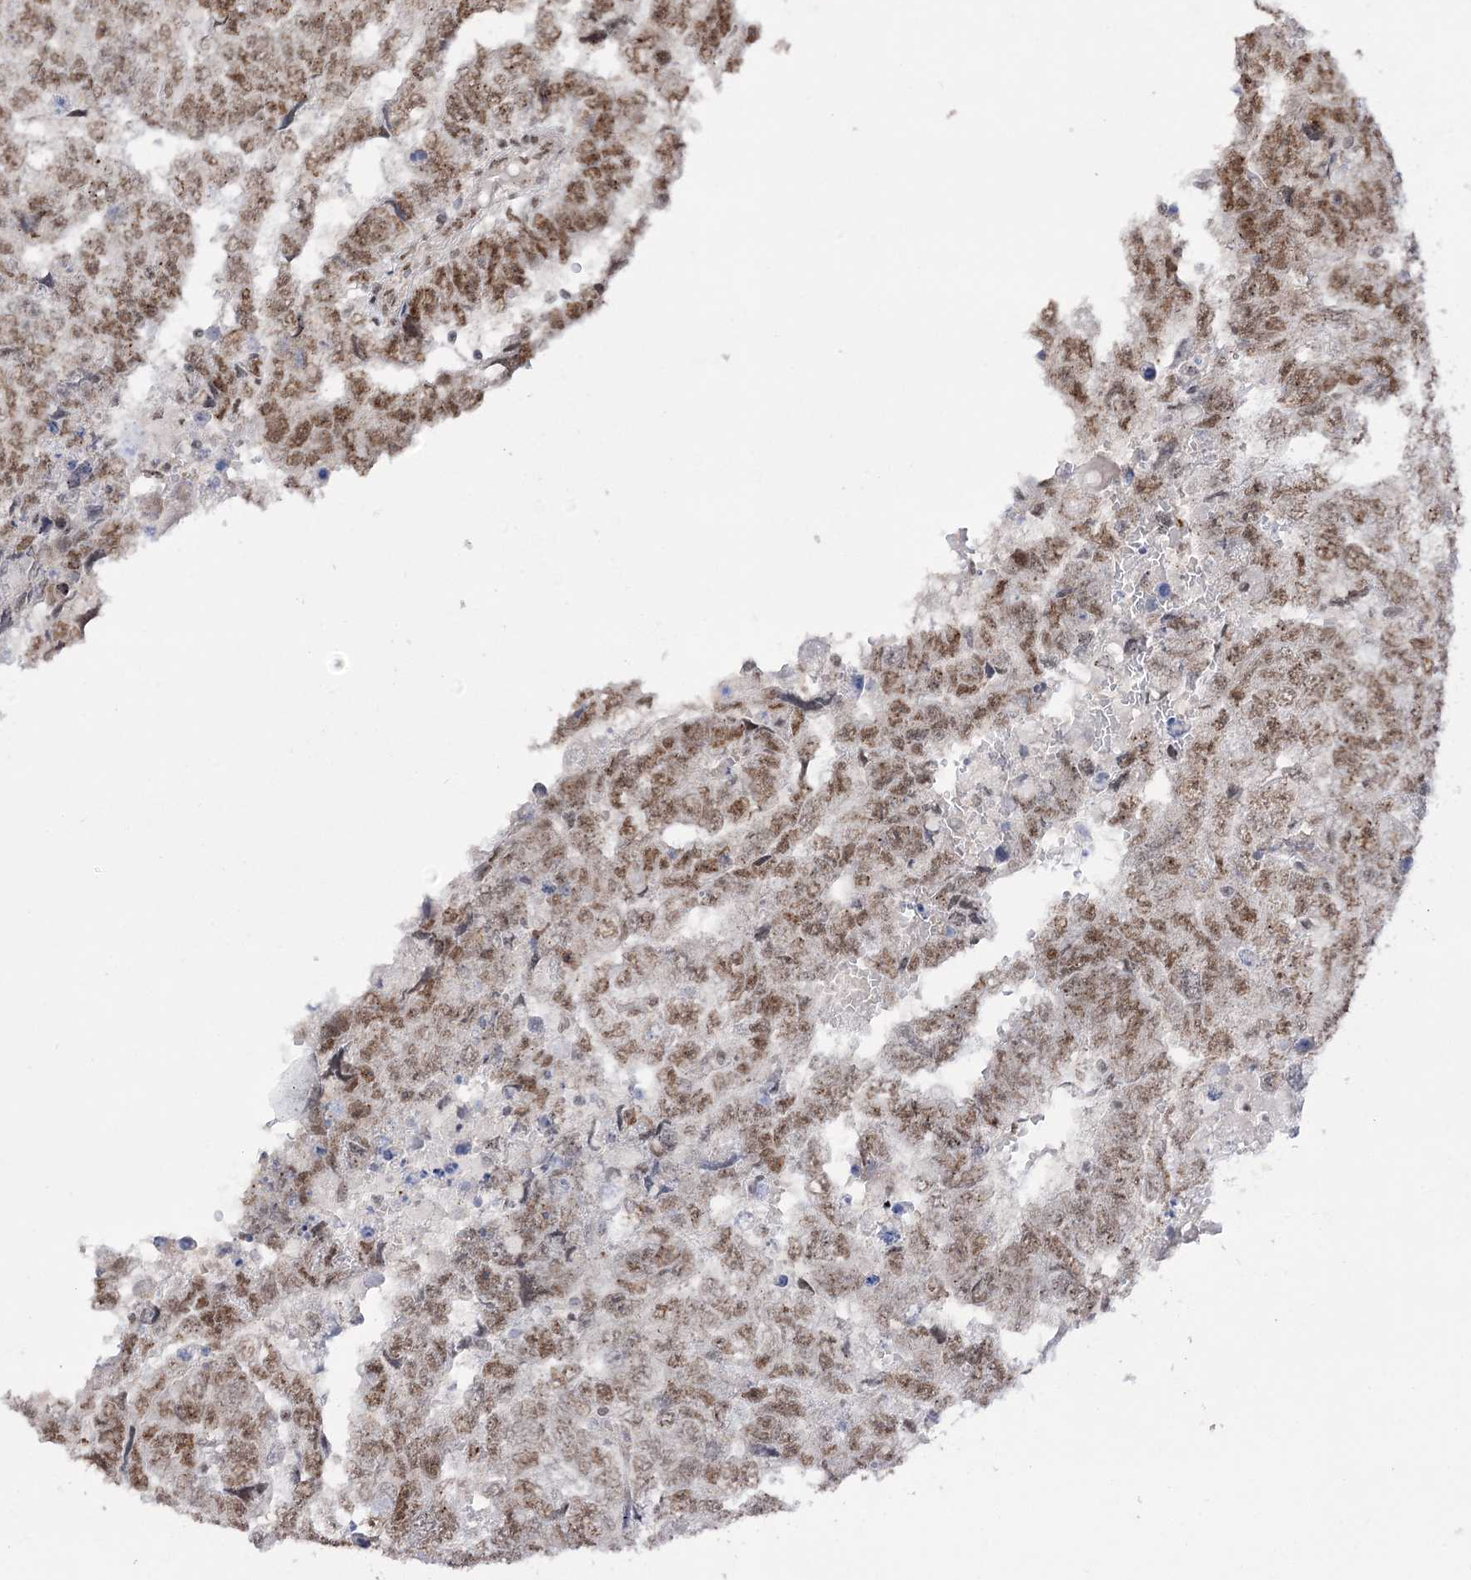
{"staining": {"intensity": "moderate", "quantity": ">75%", "location": "nuclear"}, "tissue": "testis cancer", "cell_type": "Tumor cells", "image_type": "cancer", "snomed": [{"axis": "morphology", "description": "Carcinoma, Embryonal, NOS"}, {"axis": "topography", "description": "Testis"}], "caption": "IHC of human testis embryonal carcinoma displays medium levels of moderate nuclear expression in about >75% of tumor cells.", "gene": "VGLL4", "patient": {"sex": "male", "age": 36}}